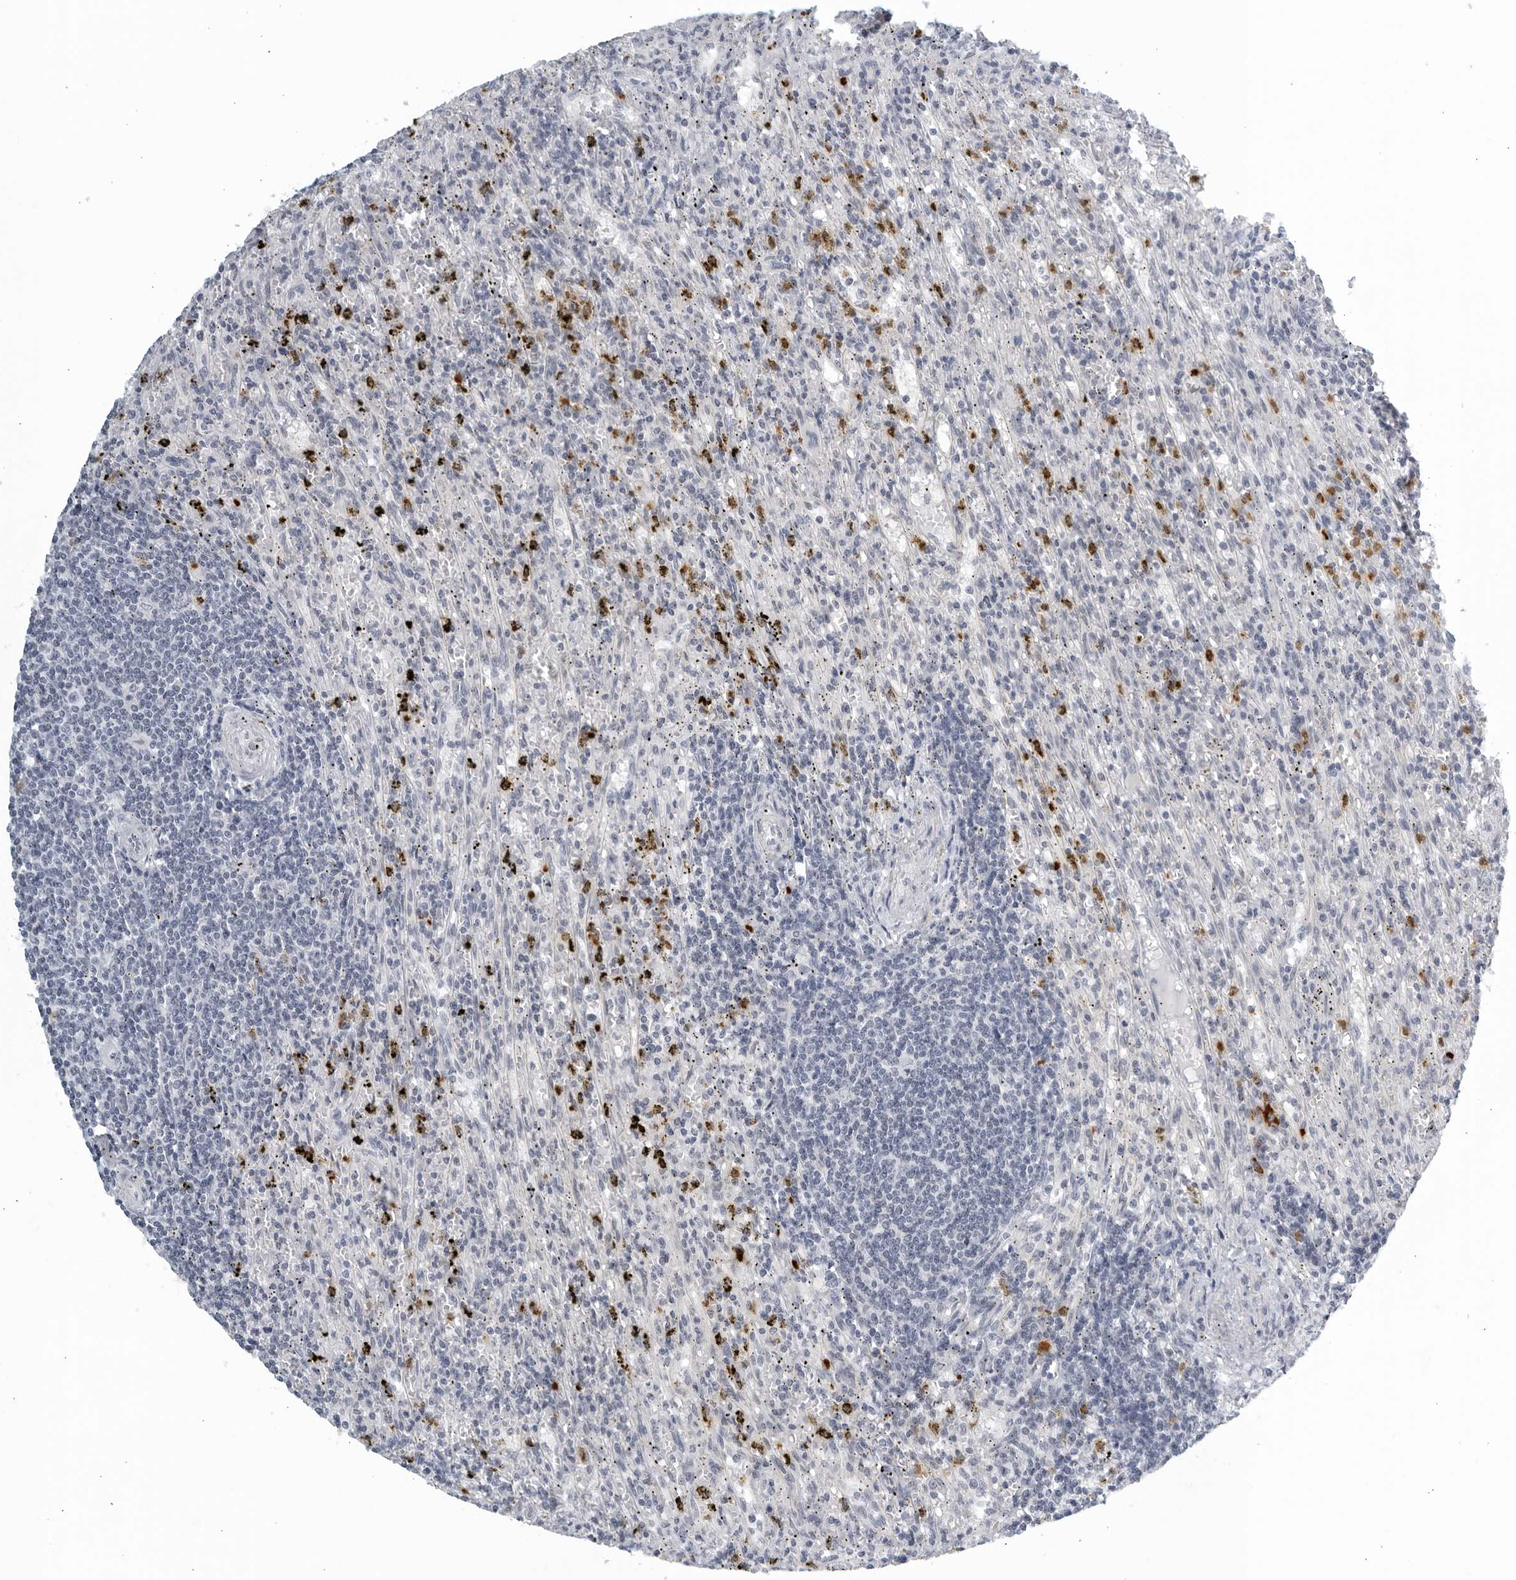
{"staining": {"intensity": "negative", "quantity": "none", "location": "none"}, "tissue": "lymphoma", "cell_type": "Tumor cells", "image_type": "cancer", "snomed": [{"axis": "morphology", "description": "Malignant lymphoma, non-Hodgkin's type, Low grade"}, {"axis": "topography", "description": "Spleen"}], "caption": "Immunohistochemistry (IHC) histopathology image of malignant lymphoma, non-Hodgkin's type (low-grade) stained for a protein (brown), which displays no staining in tumor cells. (DAB (3,3'-diaminobenzidine) immunohistochemistry with hematoxylin counter stain).", "gene": "KLK7", "patient": {"sex": "male", "age": 76}}